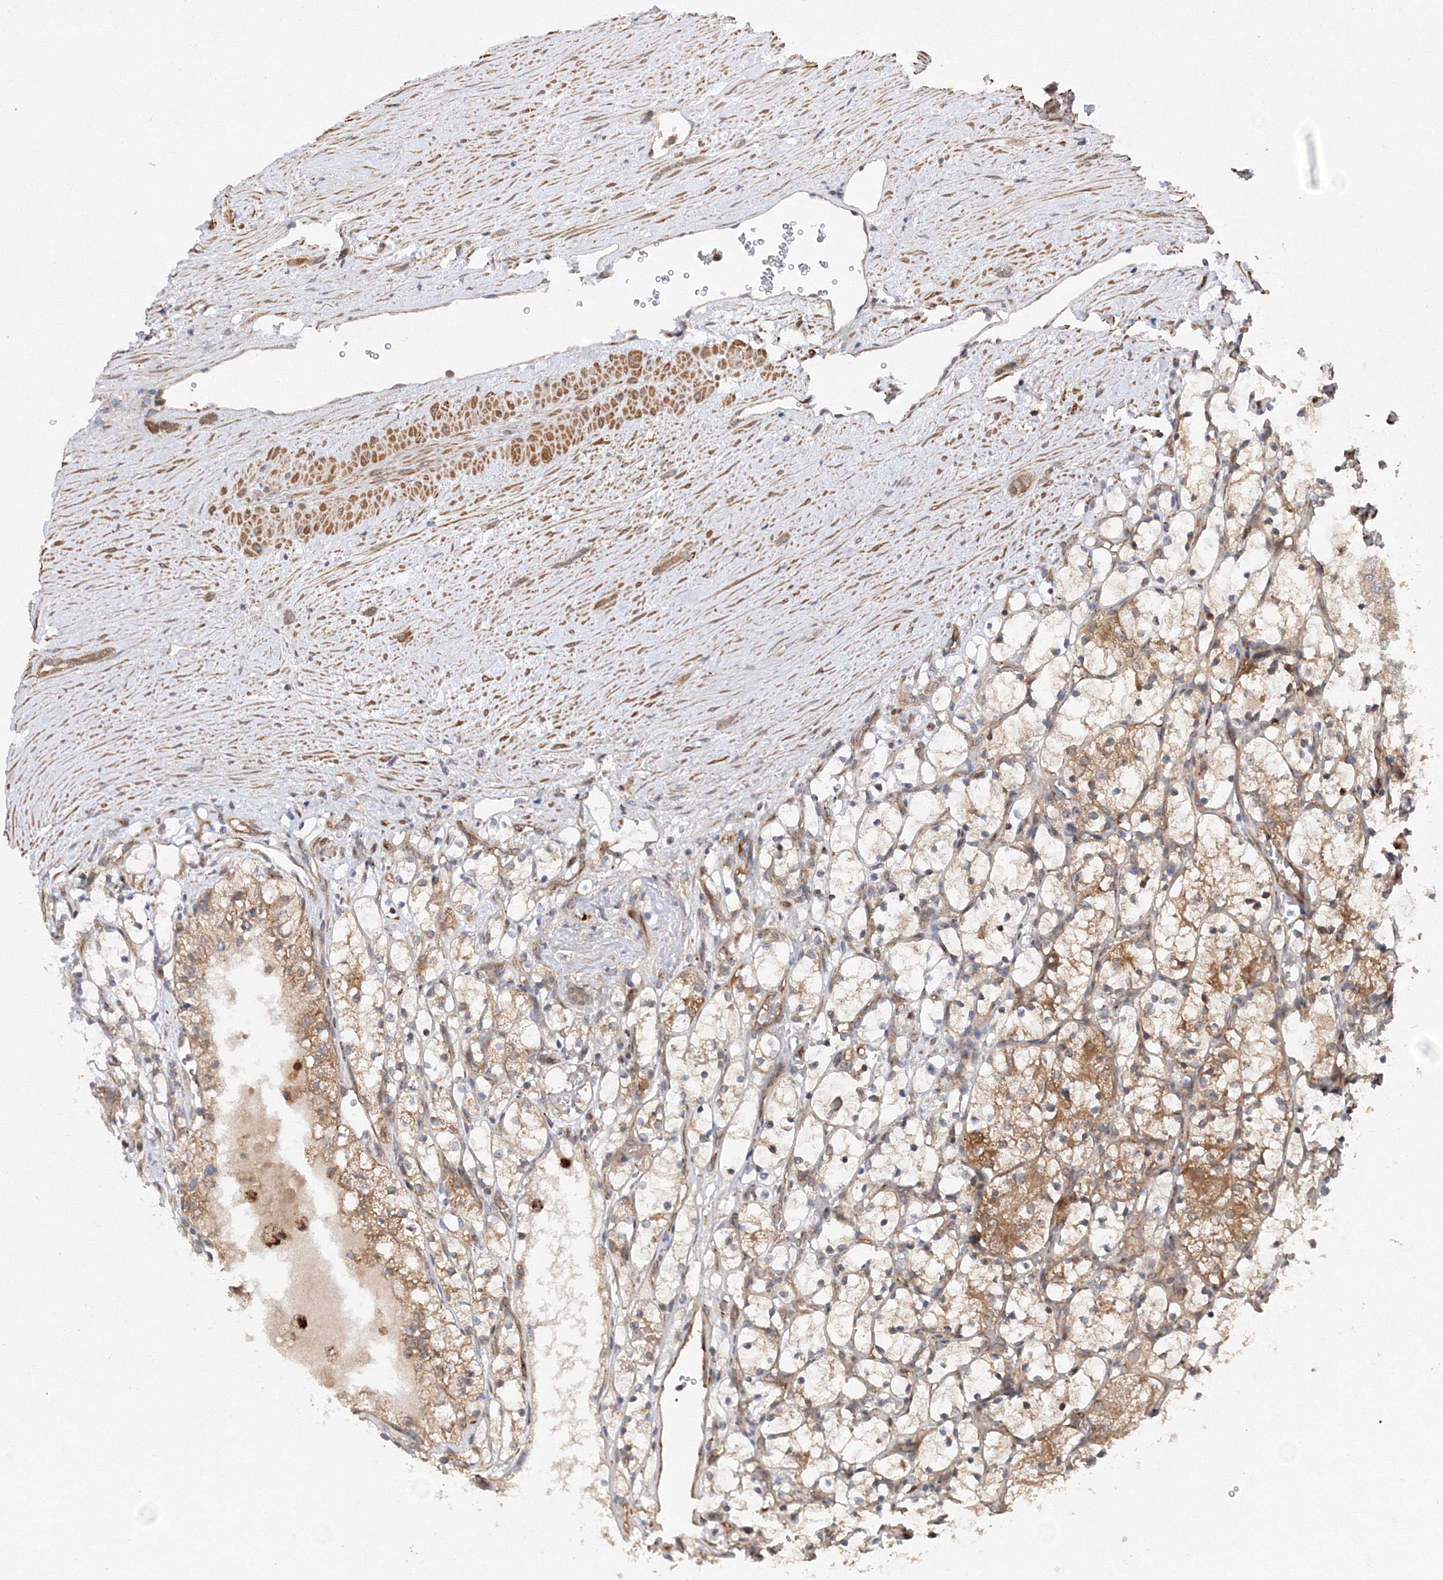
{"staining": {"intensity": "moderate", "quantity": "<25%", "location": "cytoplasmic/membranous"}, "tissue": "renal cancer", "cell_type": "Tumor cells", "image_type": "cancer", "snomed": [{"axis": "morphology", "description": "Adenocarcinoma, NOS"}, {"axis": "topography", "description": "Kidney"}], "caption": "This image shows renal cancer (adenocarcinoma) stained with immunohistochemistry (IHC) to label a protein in brown. The cytoplasmic/membranous of tumor cells show moderate positivity for the protein. Nuclei are counter-stained blue.", "gene": "DCTD", "patient": {"sex": "female", "age": 69}}